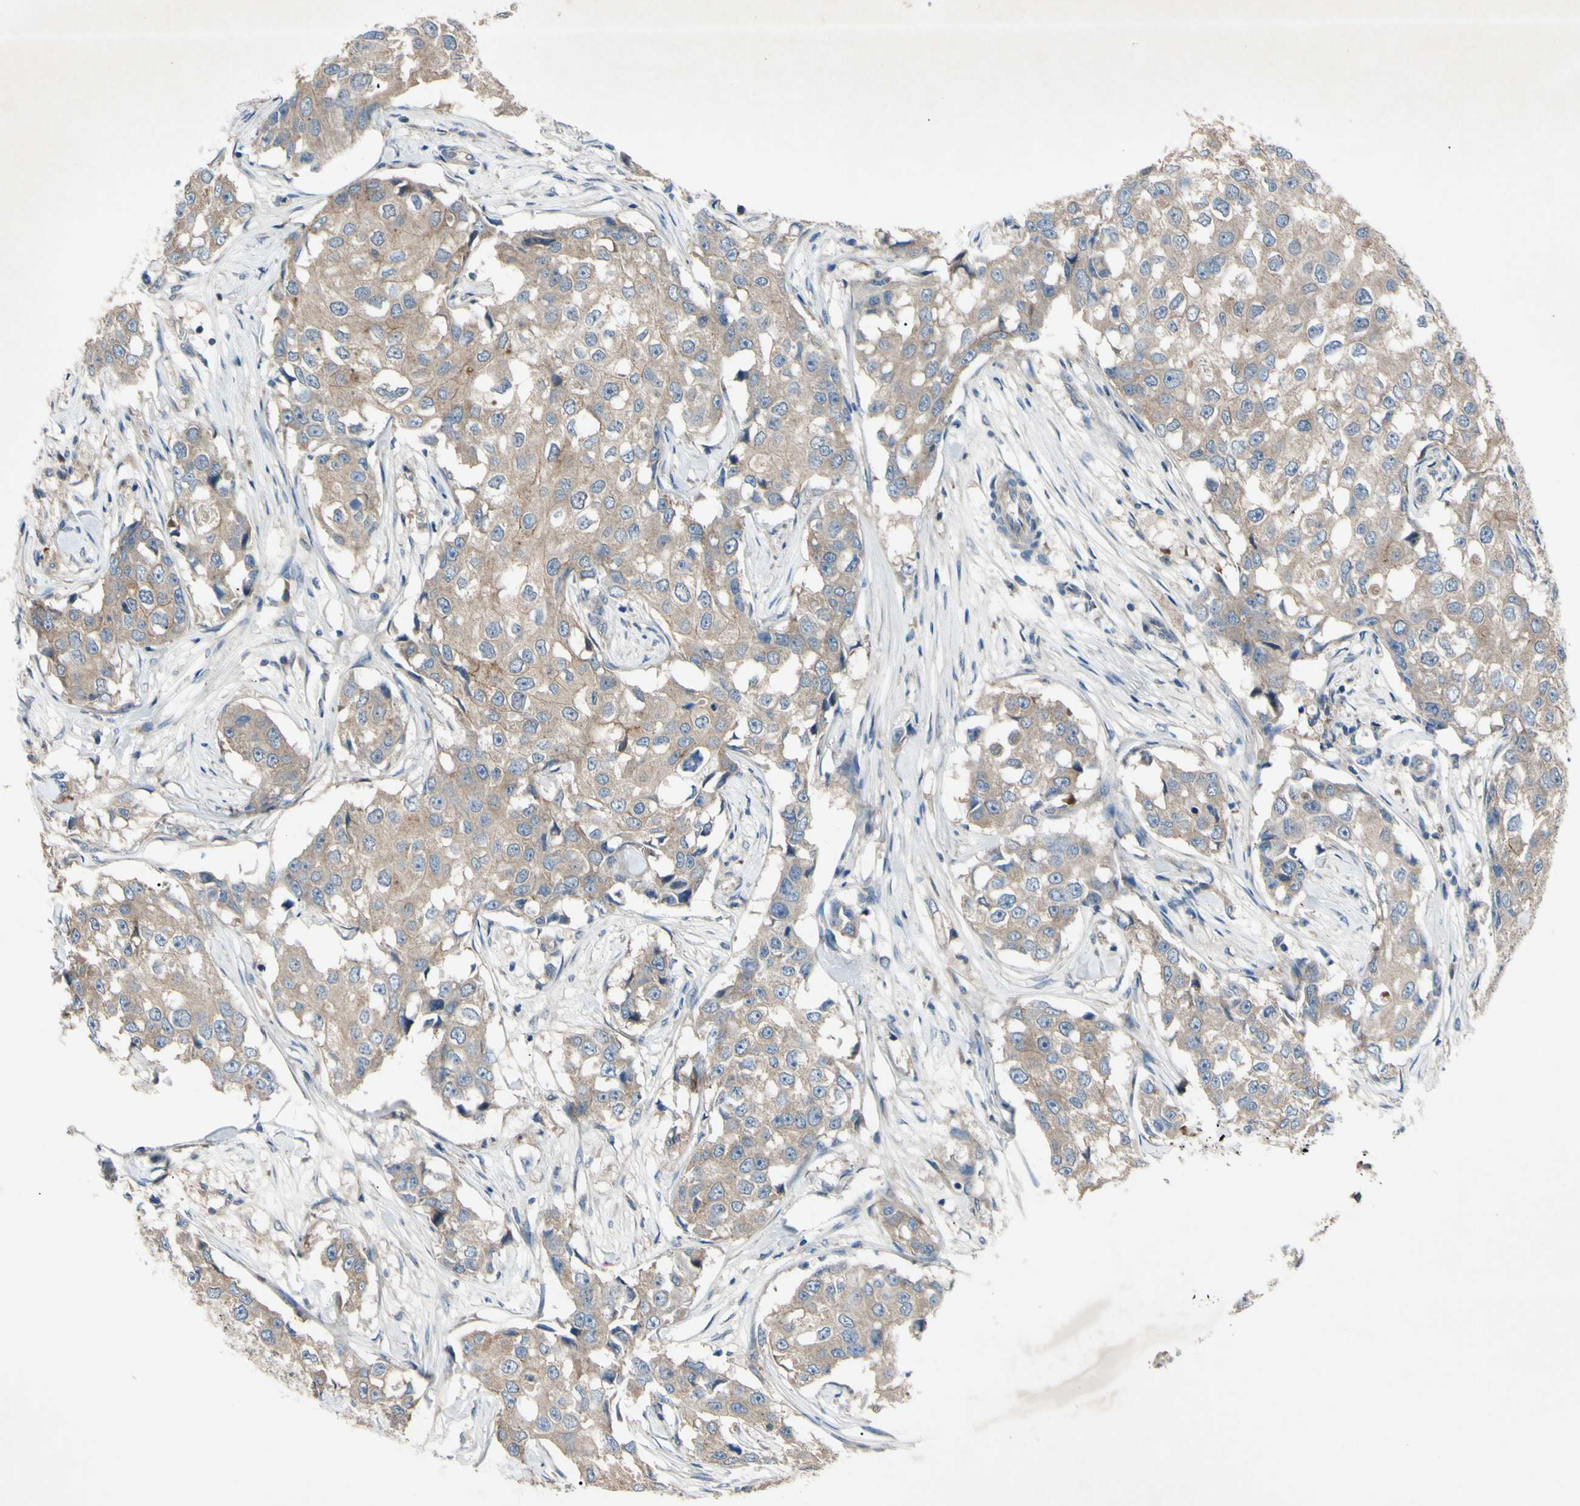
{"staining": {"intensity": "moderate", "quantity": ">75%", "location": "cytoplasmic/membranous"}, "tissue": "breast cancer", "cell_type": "Tumor cells", "image_type": "cancer", "snomed": [{"axis": "morphology", "description": "Duct carcinoma"}, {"axis": "topography", "description": "Breast"}], "caption": "Human breast cancer stained with a brown dye shows moderate cytoplasmic/membranous positive expression in approximately >75% of tumor cells.", "gene": "HILPDA", "patient": {"sex": "female", "age": 27}}